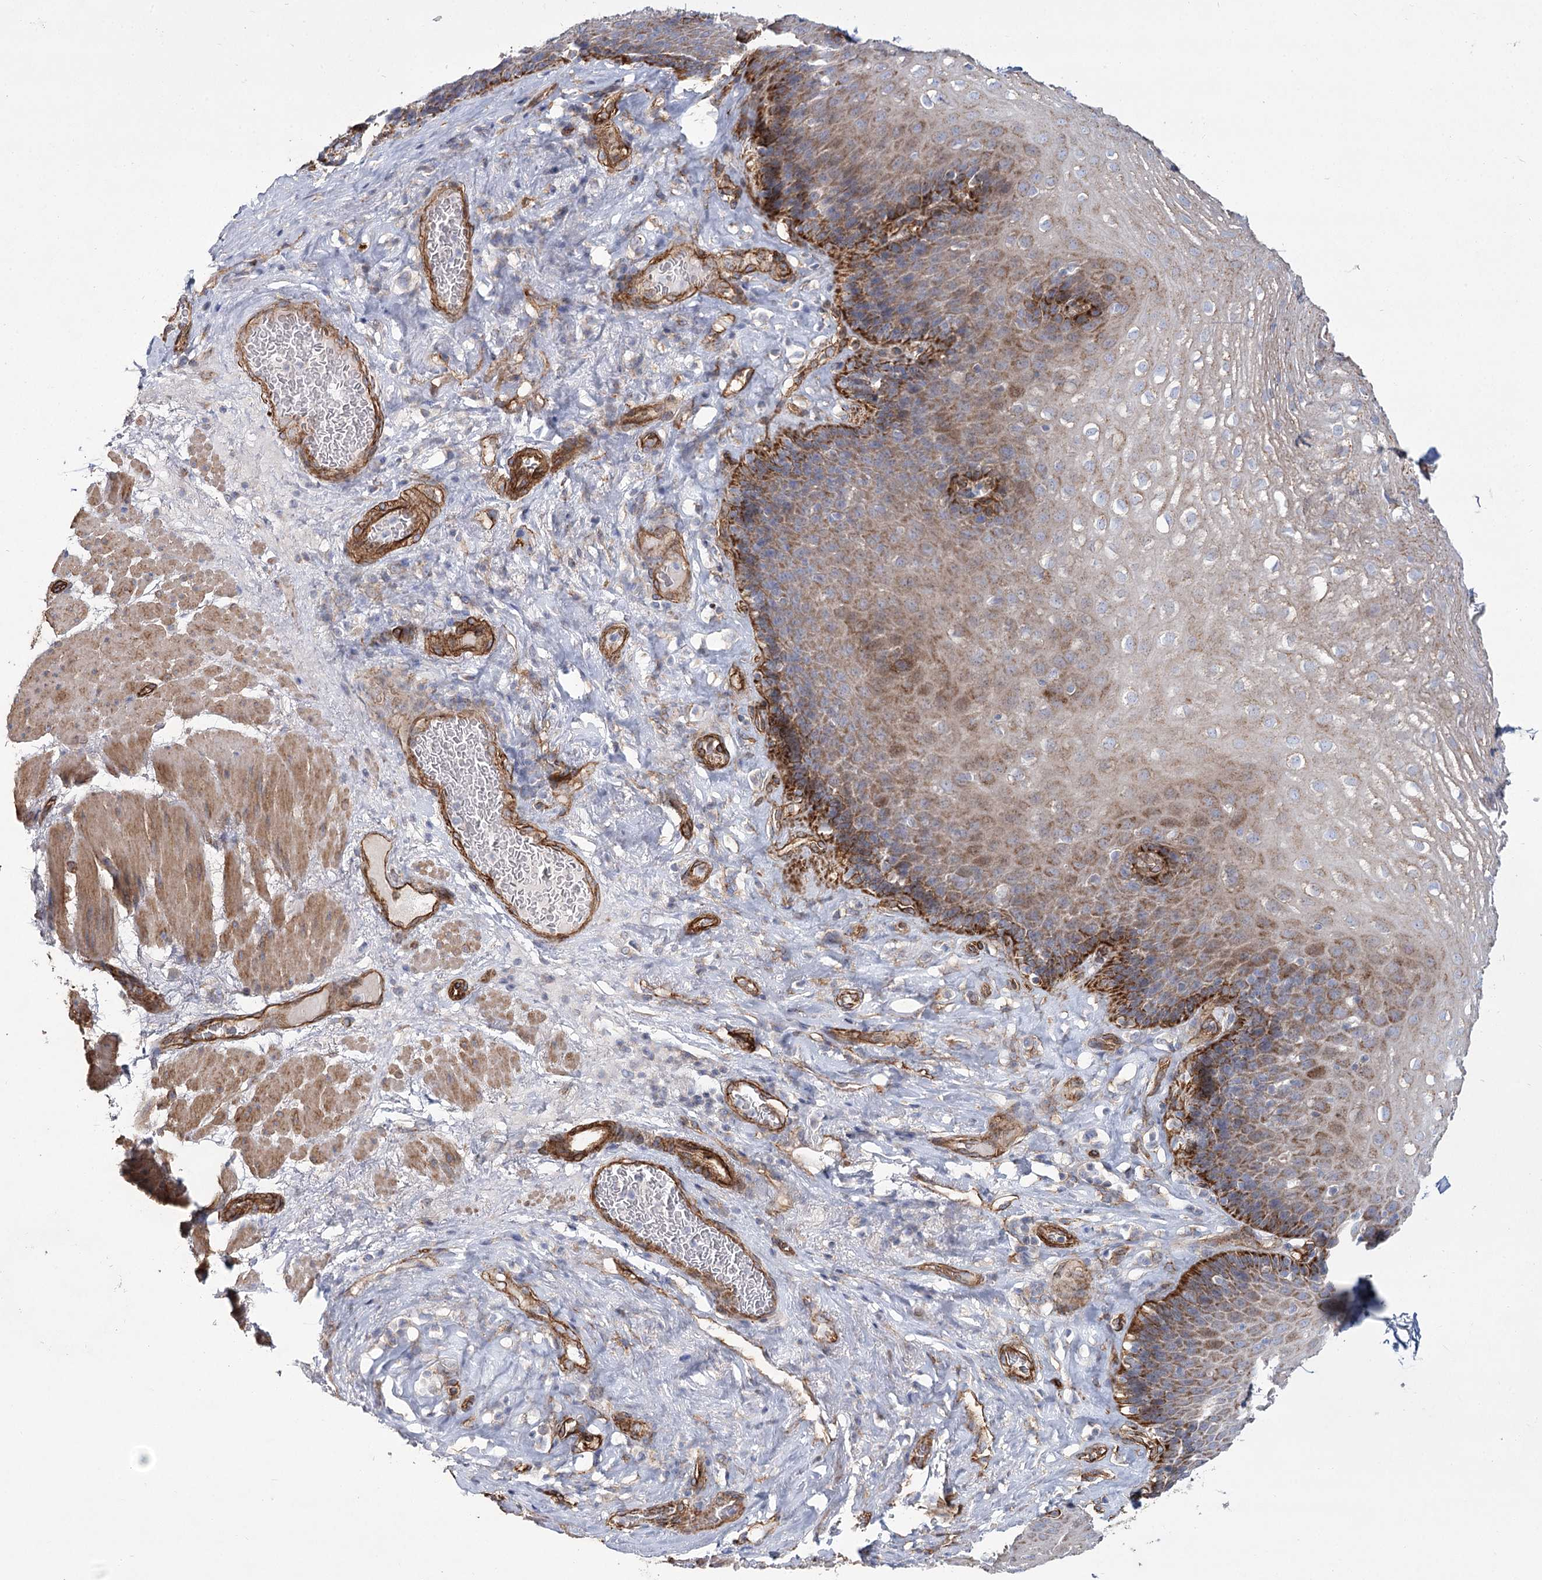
{"staining": {"intensity": "strong", "quantity": "25%-75%", "location": "cytoplasmic/membranous"}, "tissue": "esophagus", "cell_type": "Squamous epithelial cells", "image_type": "normal", "snomed": [{"axis": "morphology", "description": "Normal tissue, NOS"}, {"axis": "topography", "description": "Esophagus"}], "caption": "Esophagus stained with a protein marker shows strong staining in squamous epithelial cells.", "gene": "TMEM164", "patient": {"sex": "female", "age": 66}}